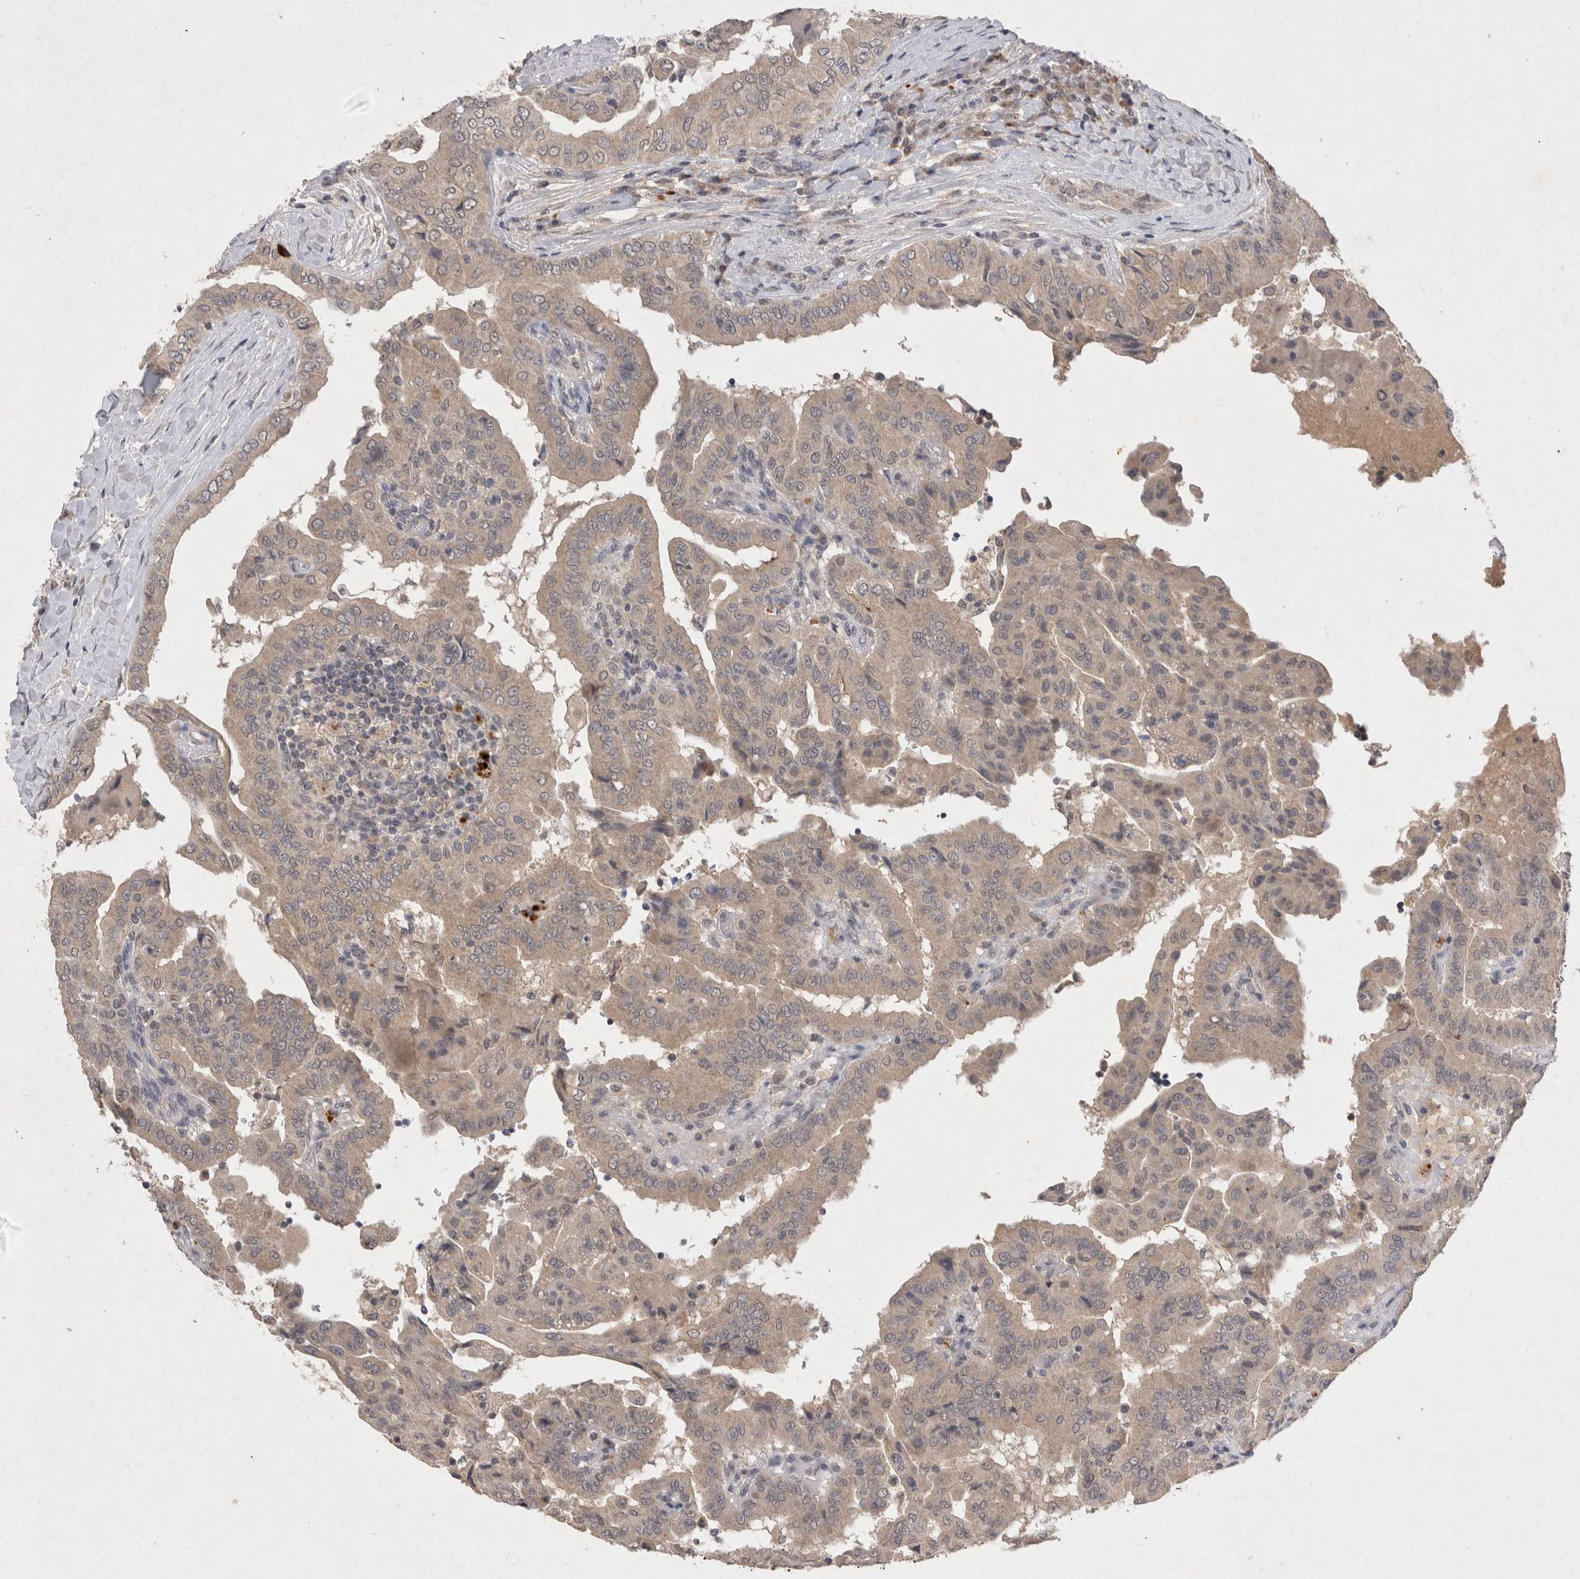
{"staining": {"intensity": "weak", "quantity": ">75%", "location": "cytoplasmic/membranous"}, "tissue": "thyroid cancer", "cell_type": "Tumor cells", "image_type": "cancer", "snomed": [{"axis": "morphology", "description": "Papillary adenocarcinoma, NOS"}, {"axis": "topography", "description": "Thyroid gland"}], "caption": "Papillary adenocarcinoma (thyroid) was stained to show a protein in brown. There is low levels of weak cytoplasmic/membranous expression in about >75% of tumor cells.", "gene": "RASSF3", "patient": {"sex": "male", "age": 33}}